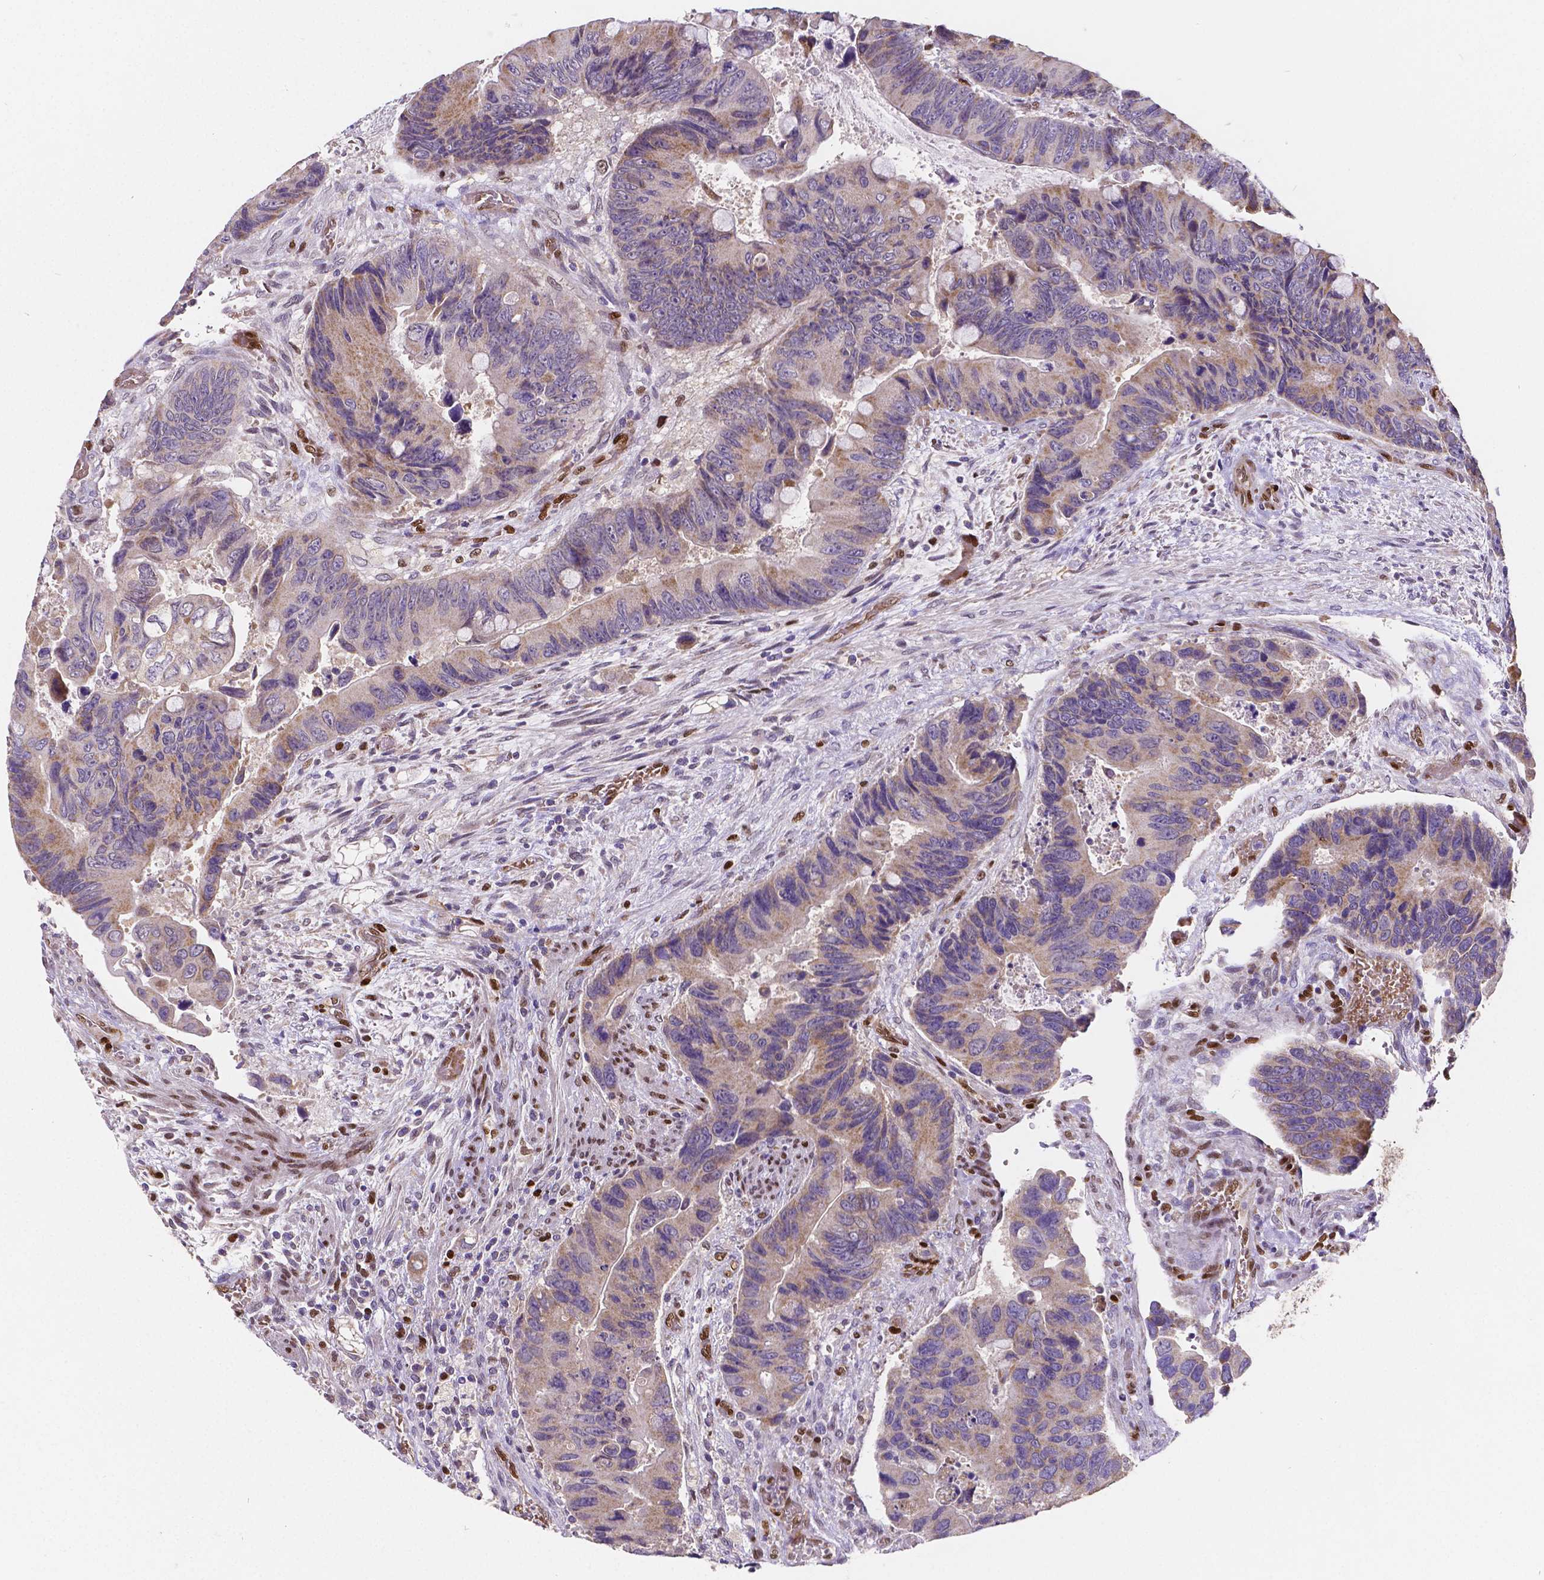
{"staining": {"intensity": "negative", "quantity": "none", "location": "none"}, "tissue": "colorectal cancer", "cell_type": "Tumor cells", "image_type": "cancer", "snomed": [{"axis": "morphology", "description": "Adenocarcinoma, NOS"}, {"axis": "topography", "description": "Rectum"}], "caption": "Immunohistochemistry (IHC) micrograph of neoplastic tissue: human adenocarcinoma (colorectal) stained with DAB shows no significant protein expression in tumor cells. (Brightfield microscopy of DAB immunohistochemistry at high magnification).", "gene": "MEF2C", "patient": {"sex": "male", "age": 63}}